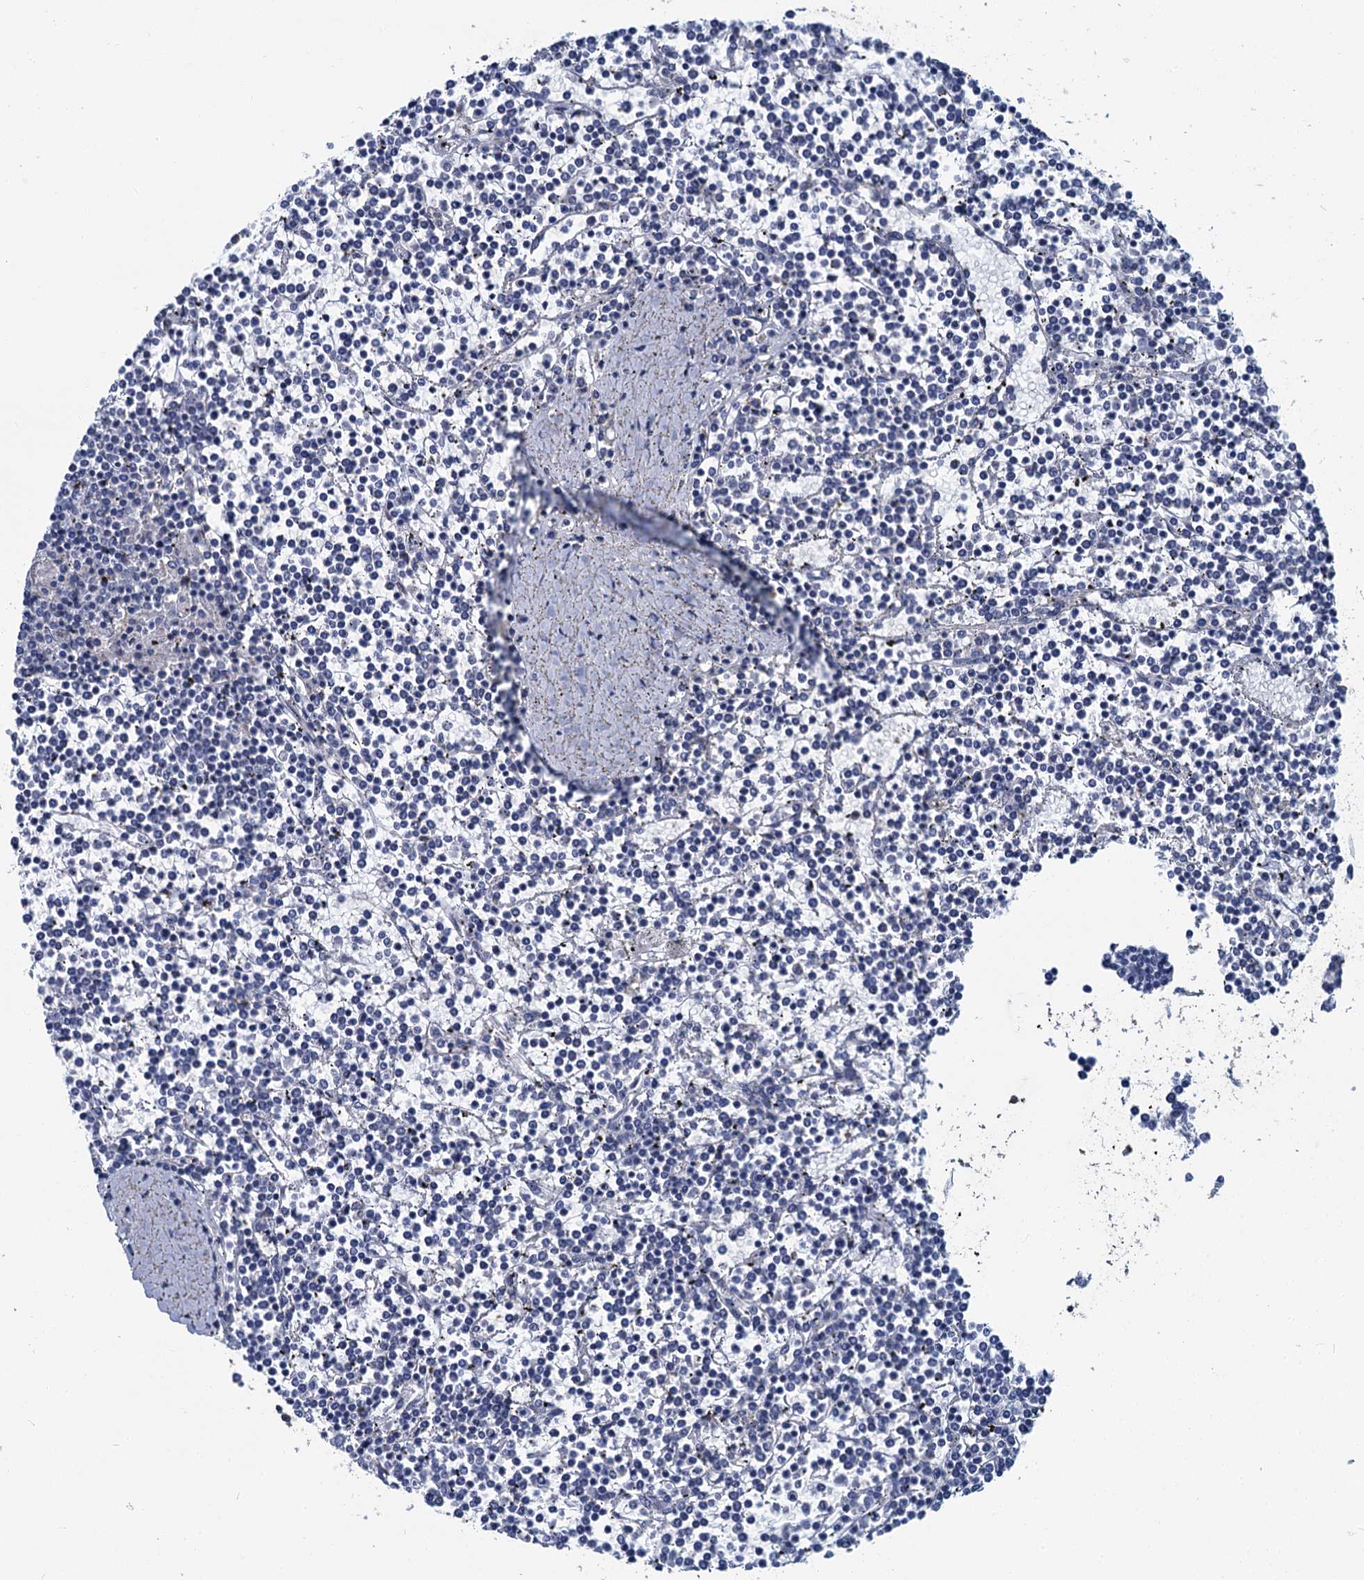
{"staining": {"intensity": "negative", "quantity": "none", "location": "none"}, "tissue": "lymphoma", "cell_type": "Tumor cells", "image_type": "cancer", "snomed": [{"axis": "morphology", "description": "Malignant lymphoma, non-Hodgkin's type, Low grade"}, {"axis": "topography", "description": "Spleen"}], "caption": "Photomicrograph shows no protein expression in tumor cells of low-grade malignant lymphoma, non-Hodgkin's type tissue.", "gene": "MIOX", "patient": {"sex": "female", "age": 19}}